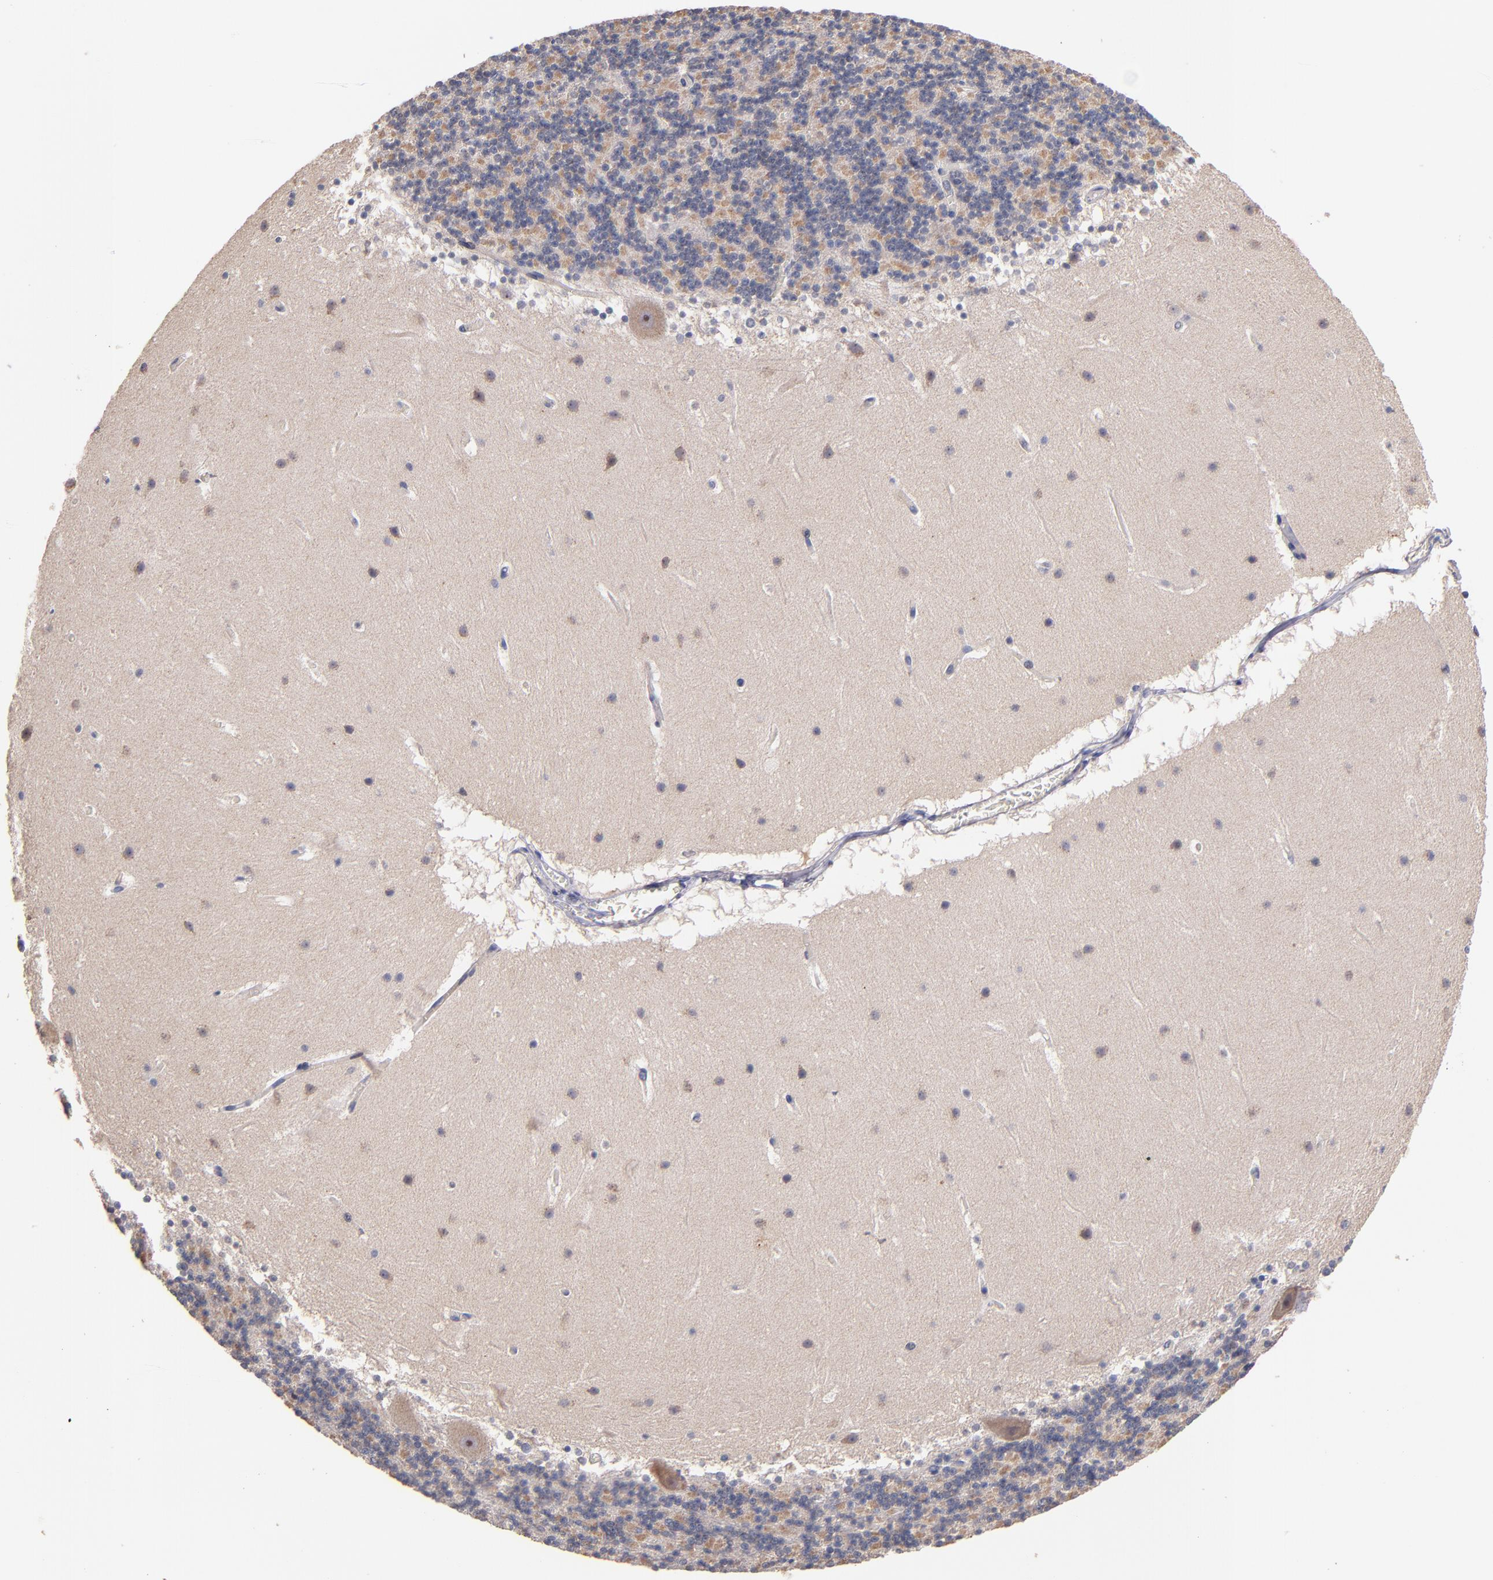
{"staining": {"intensity": "weak", "quantity": "25%-75%", "location": "cytoplasmic/membranous"}, "tissue": "cerebellum", "cell_type": "Cells in granular layer", "image_type": "normal", "snomed": [{"axis": "morphology", "description": "Normal tissue, NOS"}, {"axis": "topography", "description": "Cerebellum"}], "caption": "Cerebellum stained with a protein marker displays weak staining in cells in granular layer.", "gene": "DIABLO", "patient": {"sex": "male", "age": 45}}